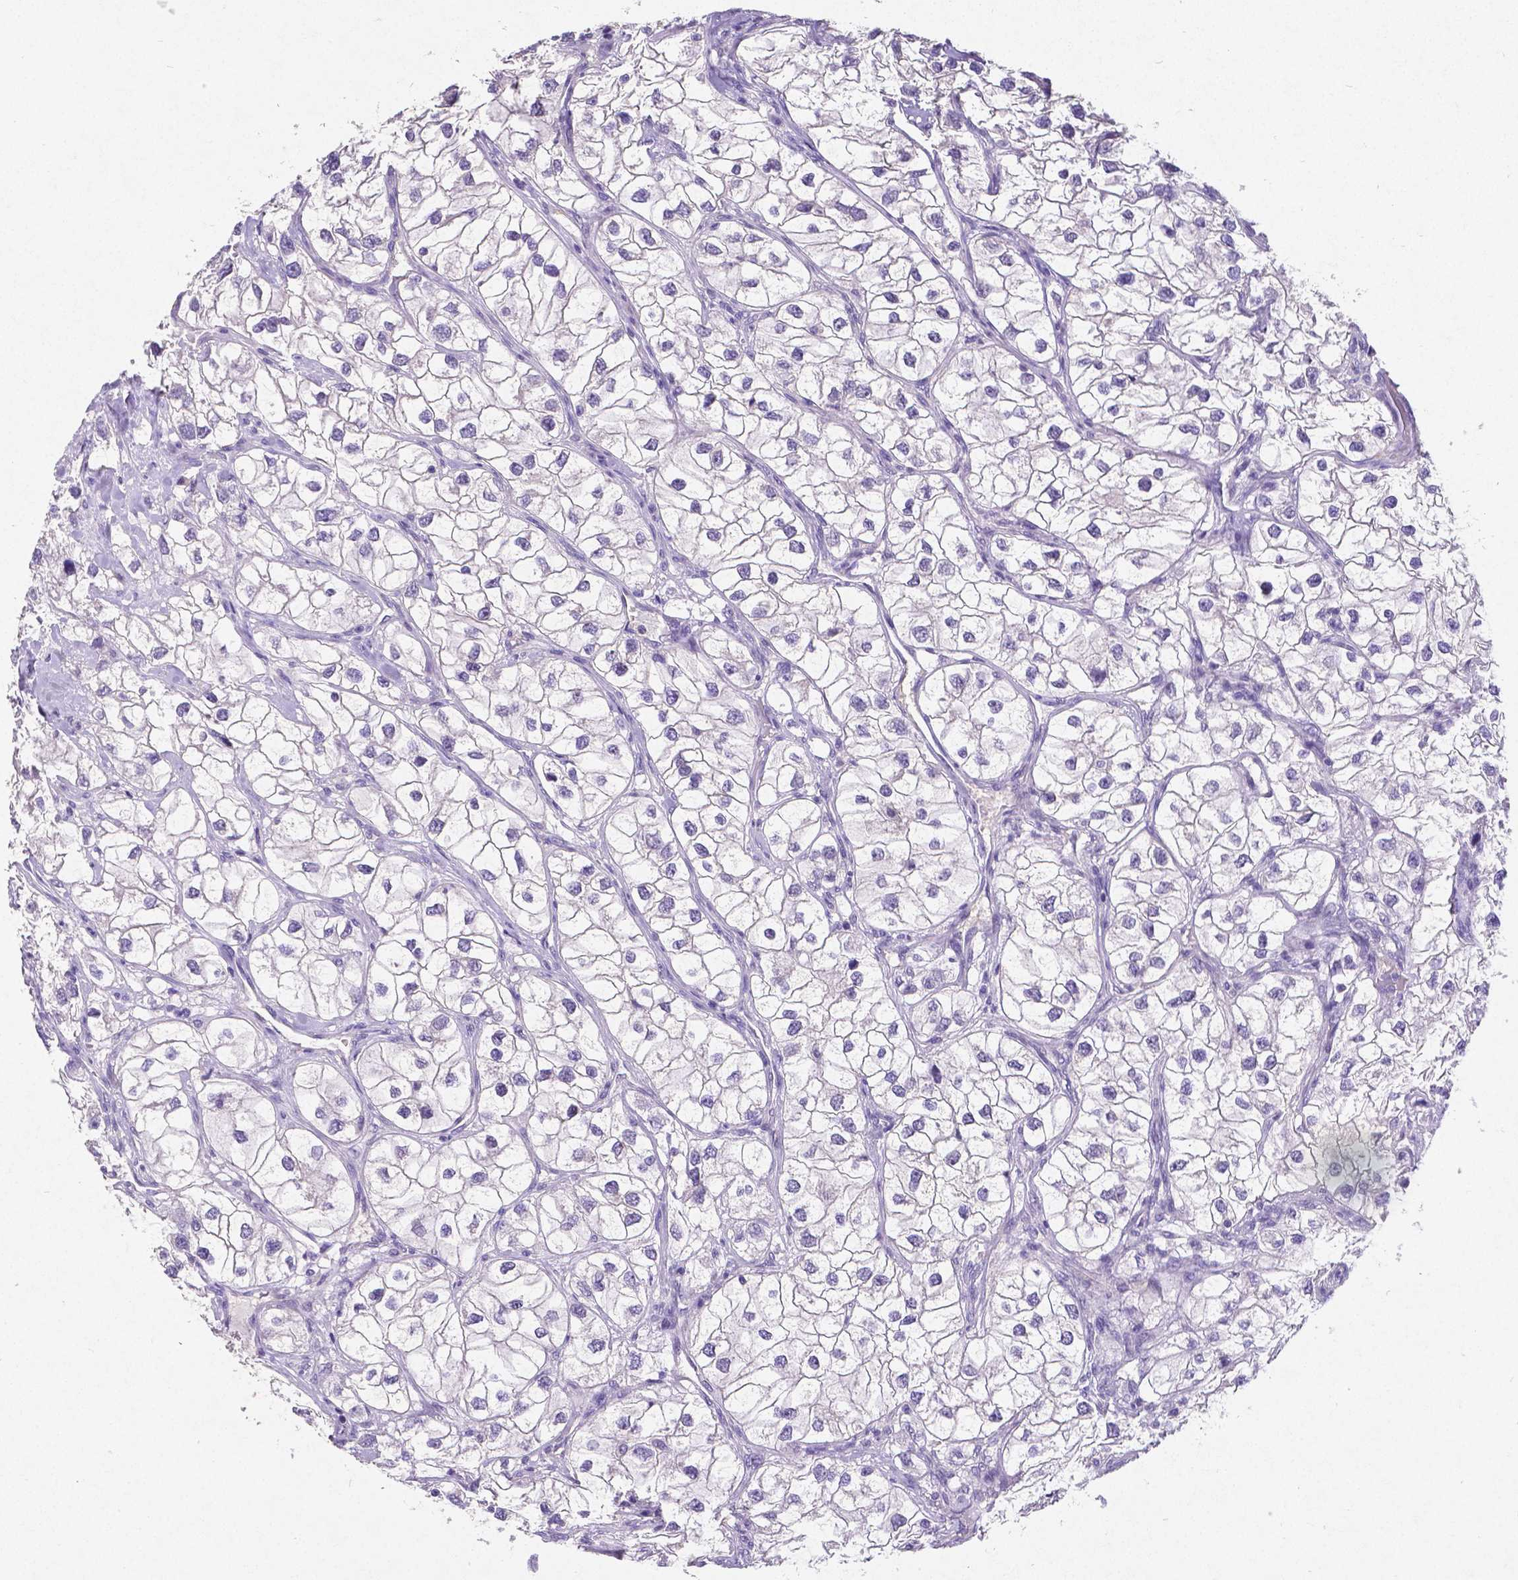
{"staining": {"intensity": "negative", "quantity": "none", "location": "none"}, "tissue": "renal cancer", "cell_type": "Tumor cells", "image_type": "cancer", "snomed": [{"axis": "morphology", "description": "Adenocarcinoma, NOS"}, {"axis": "topography", "description": "Kidney"}], "caption": "Immunohistochemical staining of adenocarcinoma (renal) exhibits no significant staining in tumor cells. Brightfield microscopy of immunohistochemistry stained with DAB (brown) and hematoxylin (blue), captured at high magnification.", "gene": "SATB2", "patient": {"sex": "male", "age": 59}}